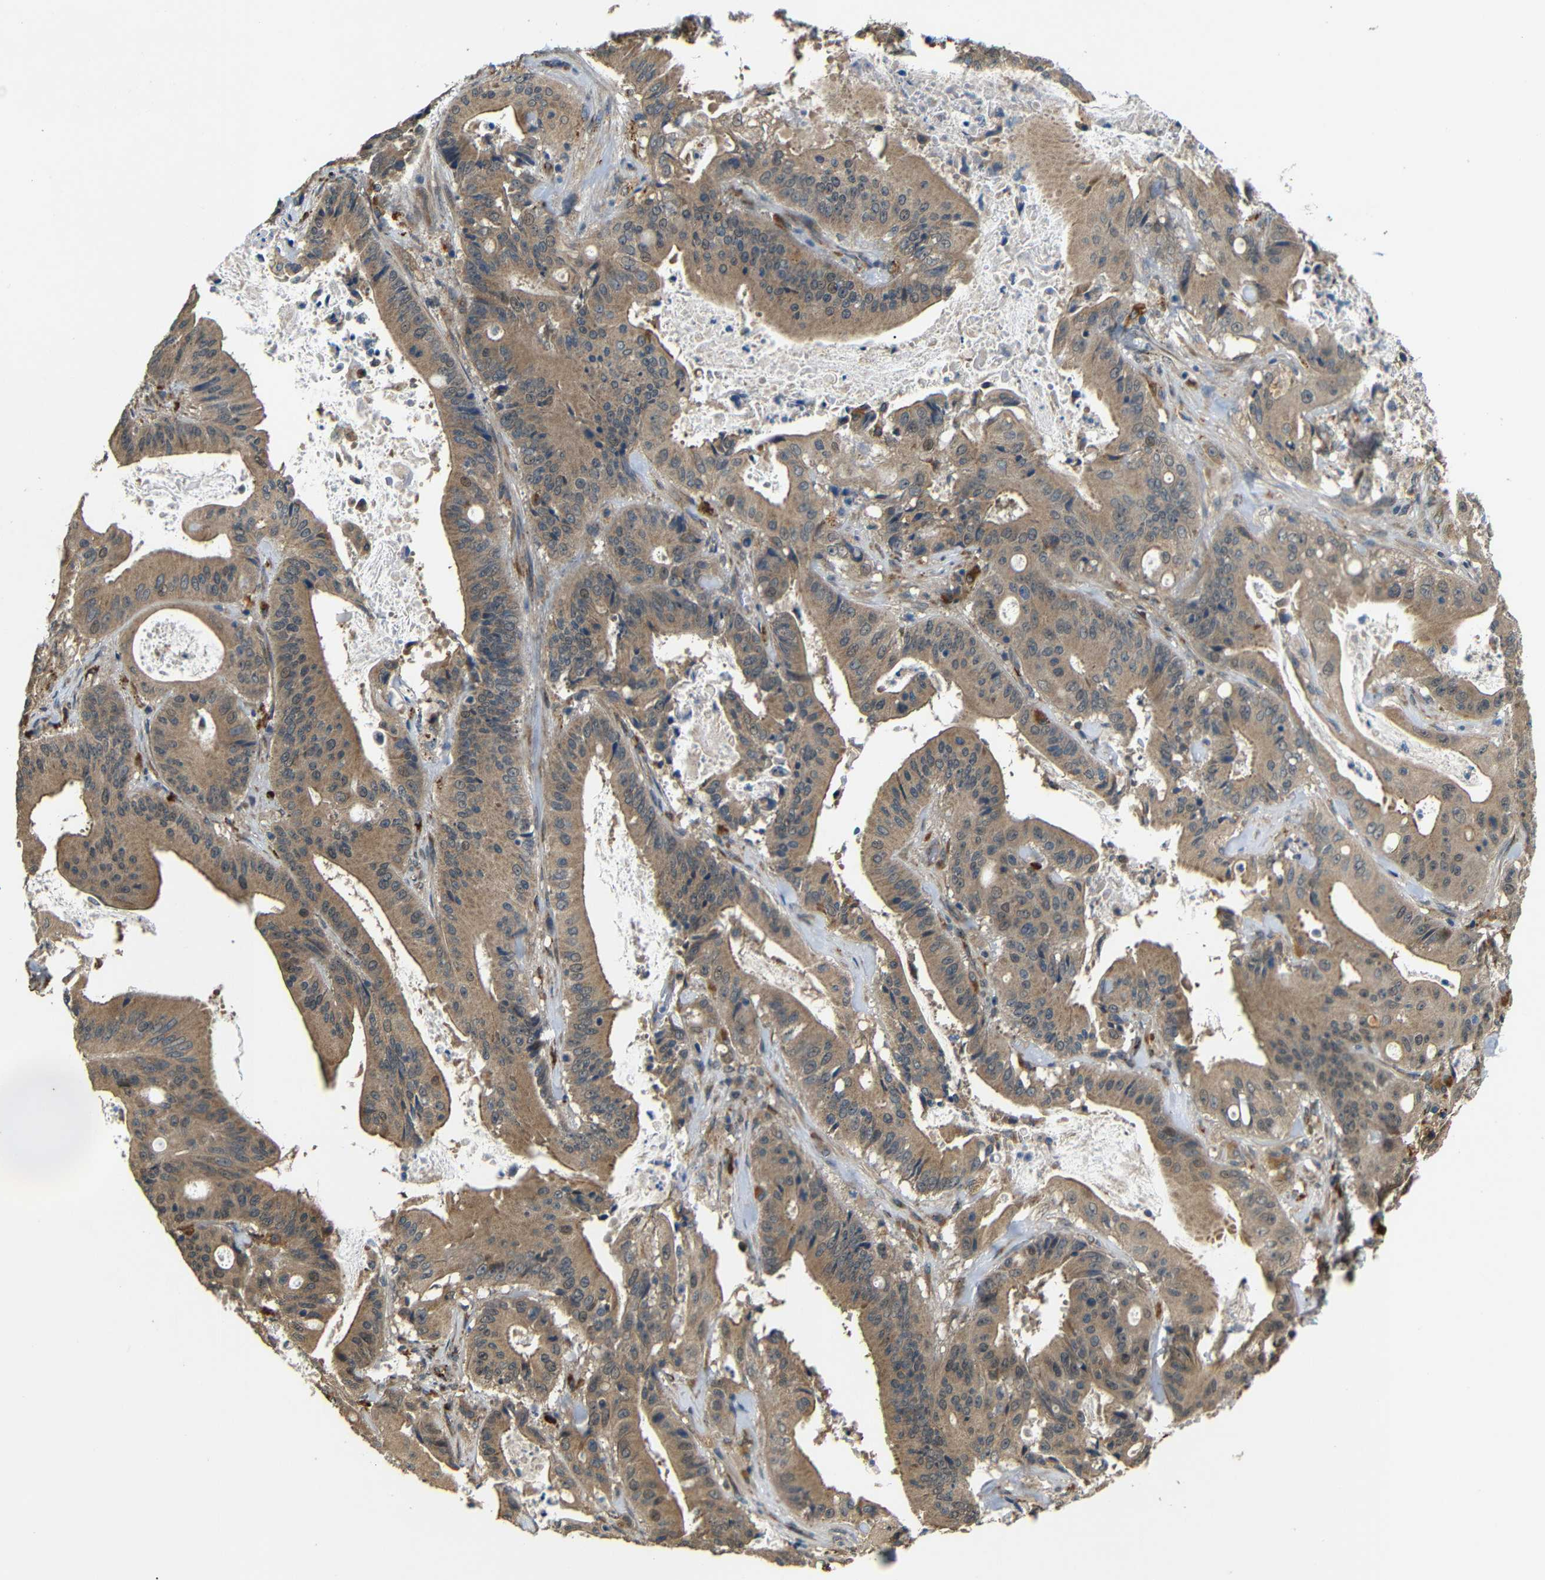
{"staining": {"intensity": "moderate", "quantity": ">75%", "location": "cytoplasmic/membranous"}, "tissue": "pancreatic cancer", "cell_type": "Tumor cells", "image_type": "cancer", "snomed": [{"axis": "morphology", "description": "Normal tissue, NOS"}, {"axis": "topography", "description": "Lymph node"}], "caption": "Protein analysis of pancreatic cancer tissue displays moderate cytoplasmic/membranous staining in about >75% of tumor cells.", "gene": "ATP7A", "patient": {"sex": "male", "age": 62}}